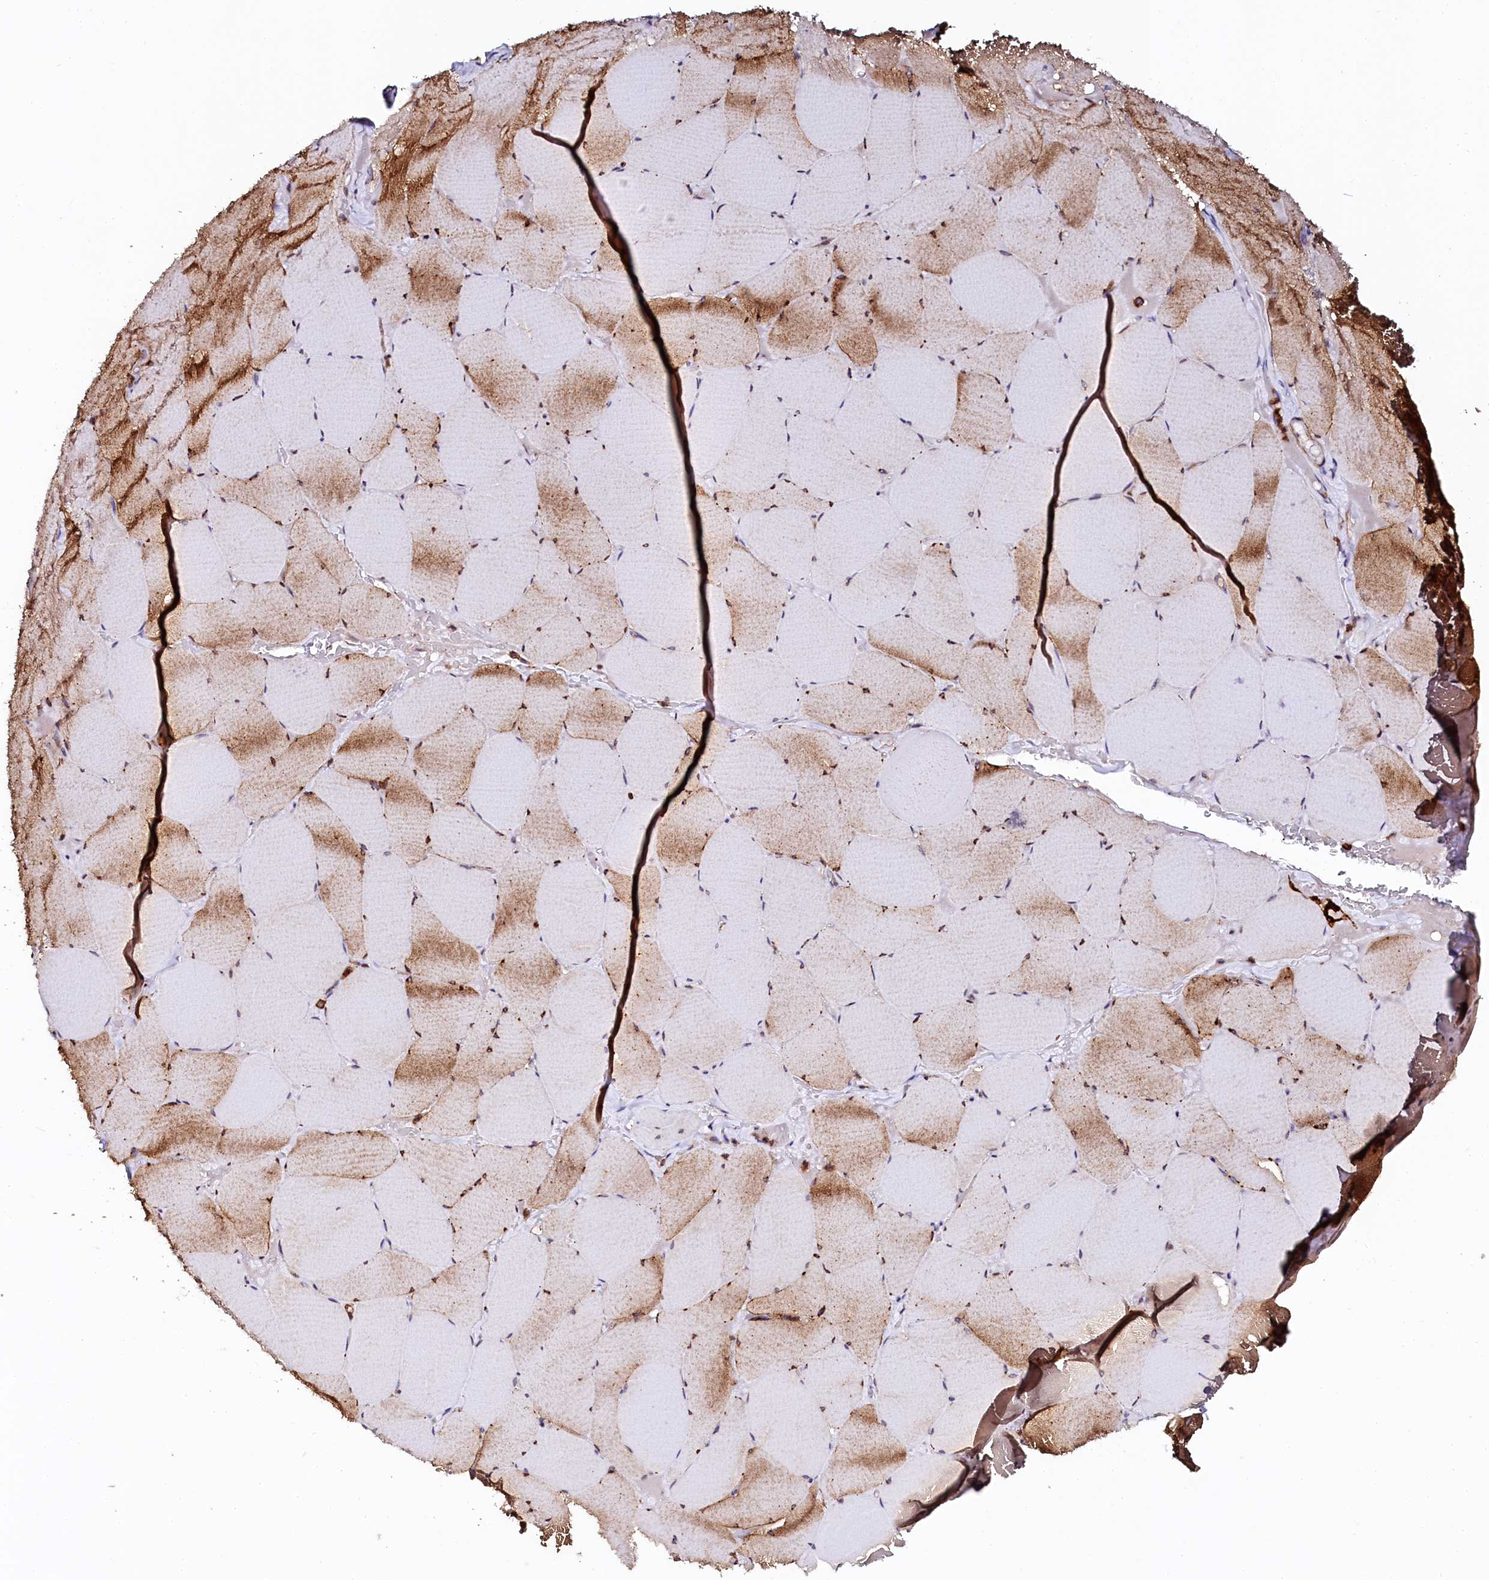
{"staining": {"intensity": "moderate", "quantity": "25%-75%", "location": "cytoplasmic/membranous"}, "tissue": "skeletal muscle", "cell_type": "Myocytes", "image_type": "normal", "snomed": [{"axis": "morphology", "description": "Normal tissue, NOS"}, {"axis": "topography", "description": "Skeletal muscle"}, {"axis": "topography", "description": "Head-Neck"}], "caption": "Normal skeletal muscle shows moderate cytoplasmic/membranous expression in about 25%-75% of myocytes.", "gene": "AAAS", "patient": {"sex": "male", "age": 66}}